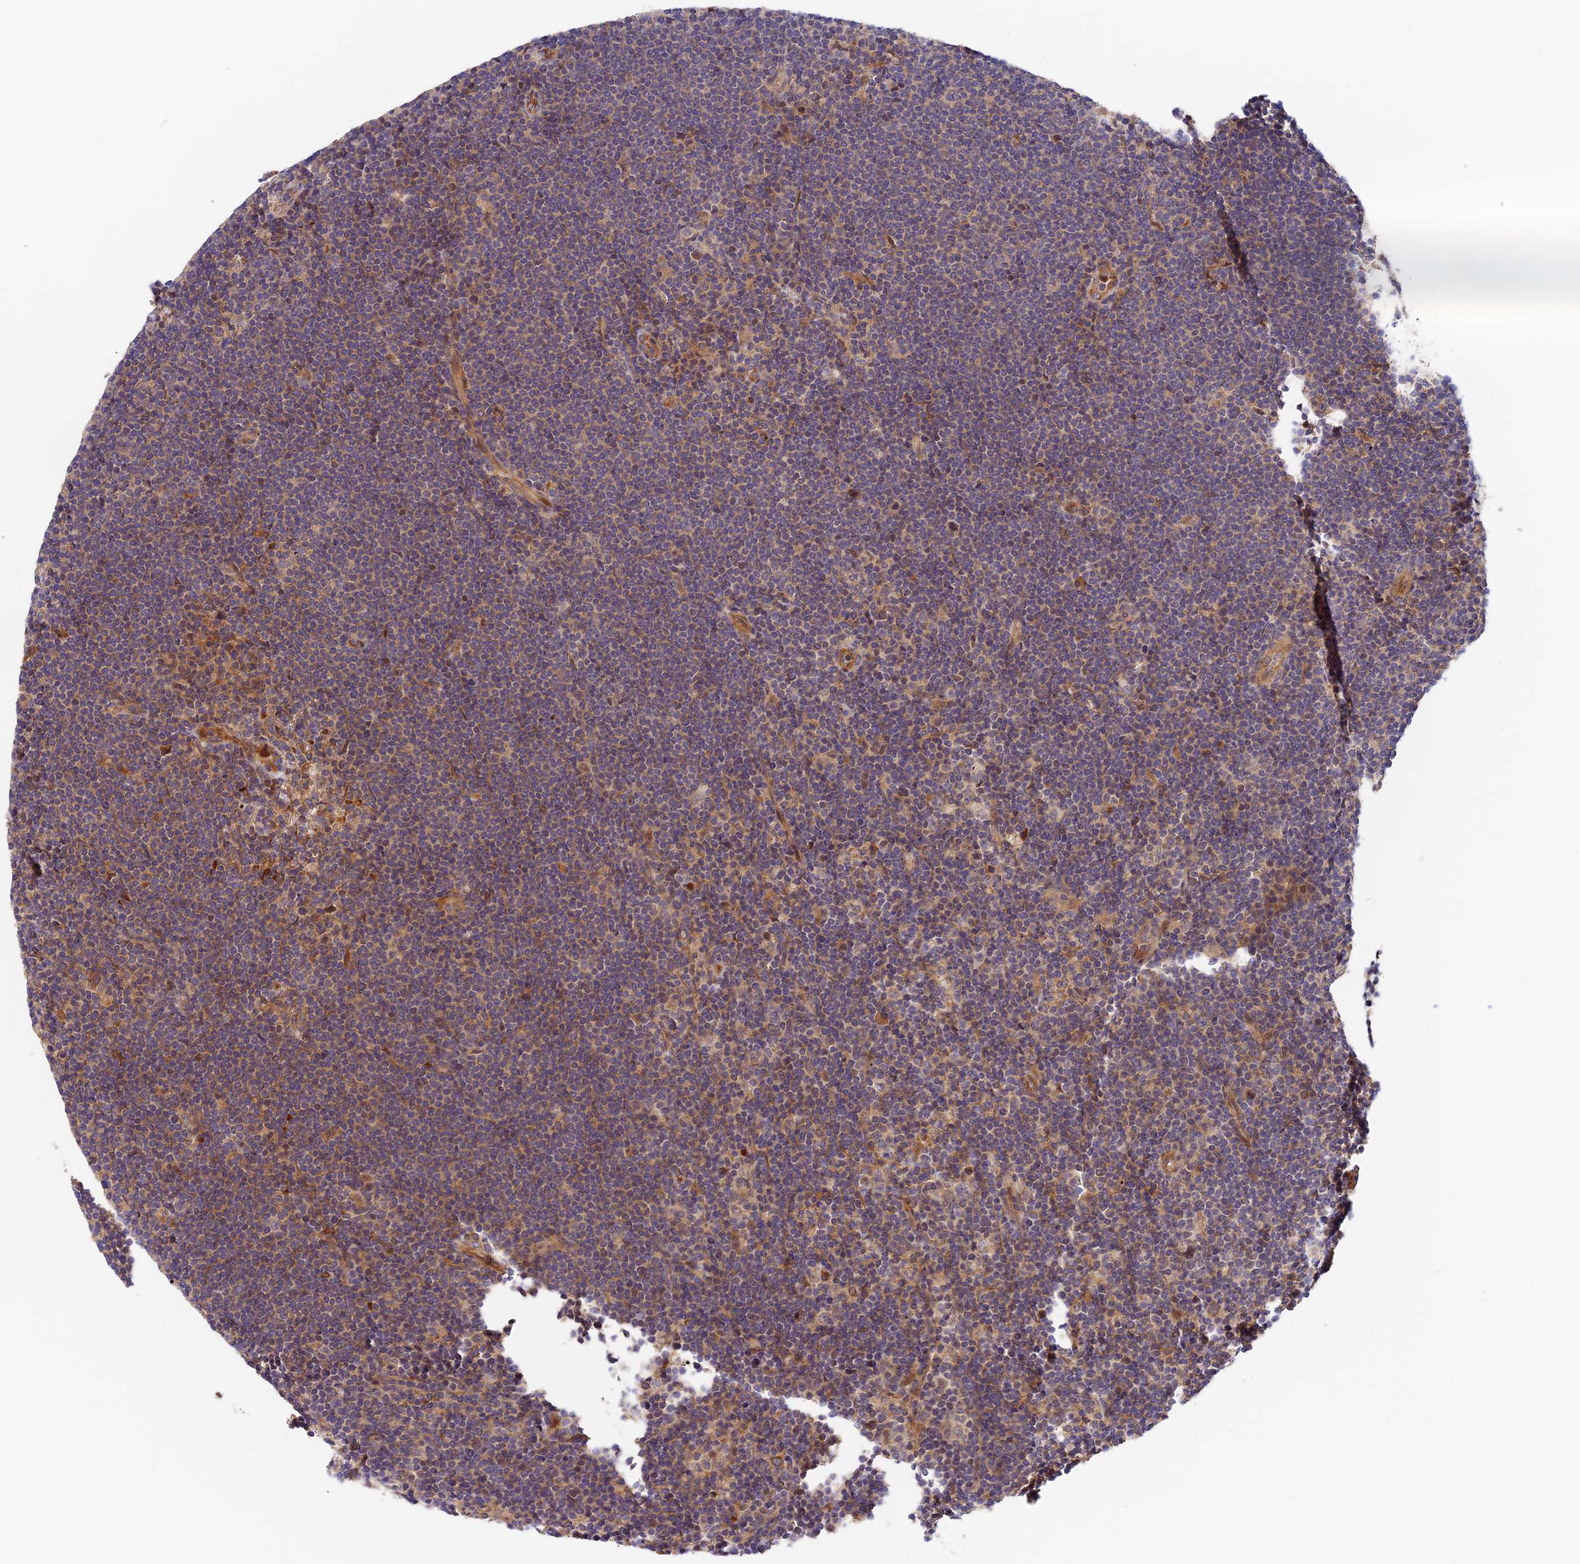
{"staining": {"intensity": "weak", "quantity": "<25%", "location": "cytoplasmic/membranous"}, "tissue": "lymphoma", "cell_type": "Tumor cells", "image_type": "cancer", "snomed": [{"axis": "morphology", "description": "Hodgkin's disease, NOS"}, {"axis": "topography", "description": "Lymph node"}], "caption": "Hodgkin's disease stained for a protein using IHC demonstrates no positivity tumor cells.", "gene": "MISP3", "patient": {"sex": "female", "age": 57}}